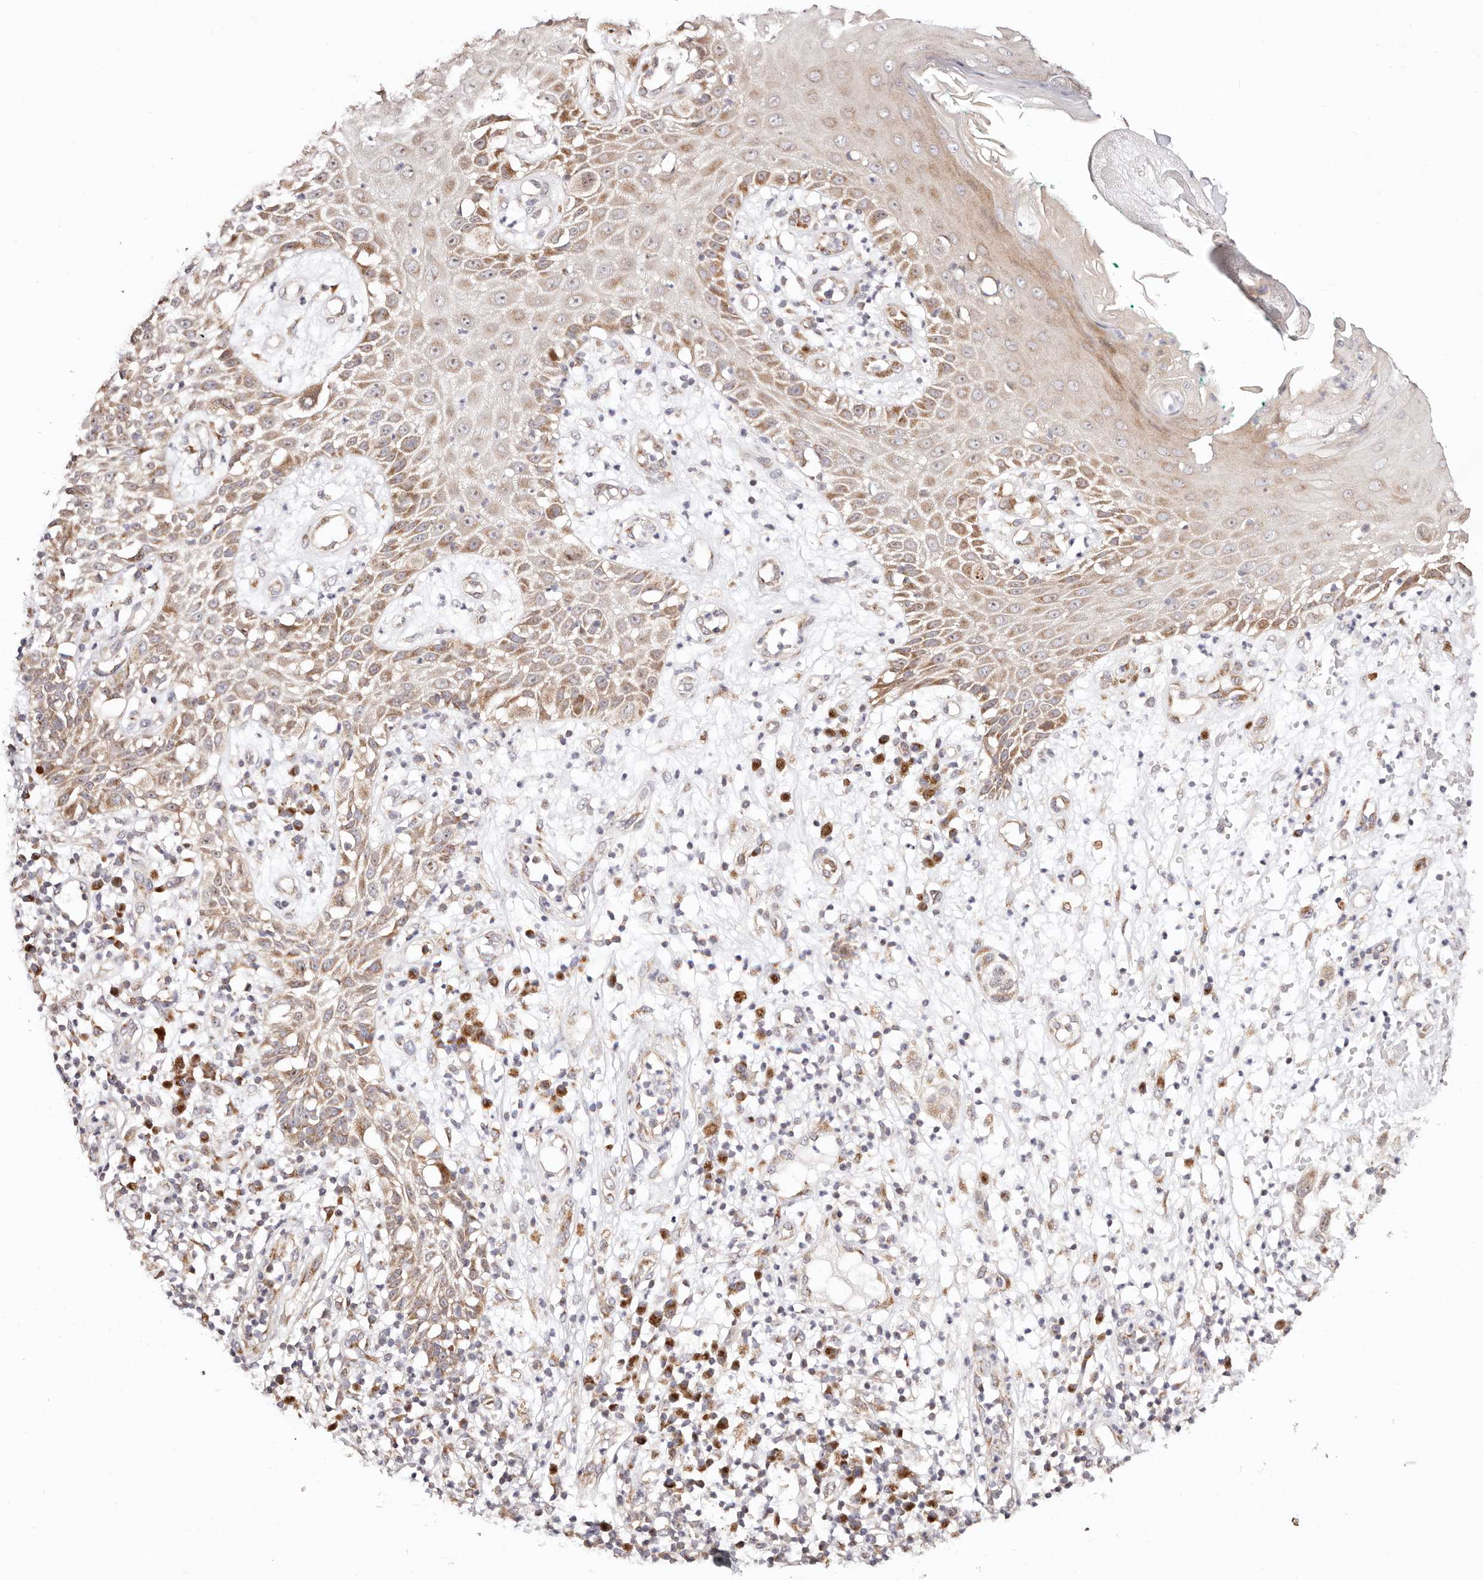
{"staining": {"intensity": "moderate", "quantity": "25%-75%", "location": "cytoplasmic/membranous,nuclear"}, "tissue": "melanoma", "cell_type": "Tumor cells", "image_type": "cancer", "snomed": [{"axis": "morphology", "description": "Malignant melanoma, NOS"}, {"axis": "topography", "description": "Skin"}], "caption": "Protein expression analysis of human malignant melanoma reveals moderate cytoplasmic/membranous and nuclear staining in approximately 25%-75% of tumor cells.", "gene": "MAPK6", "patient": {"sex": "female", "age": 81}}